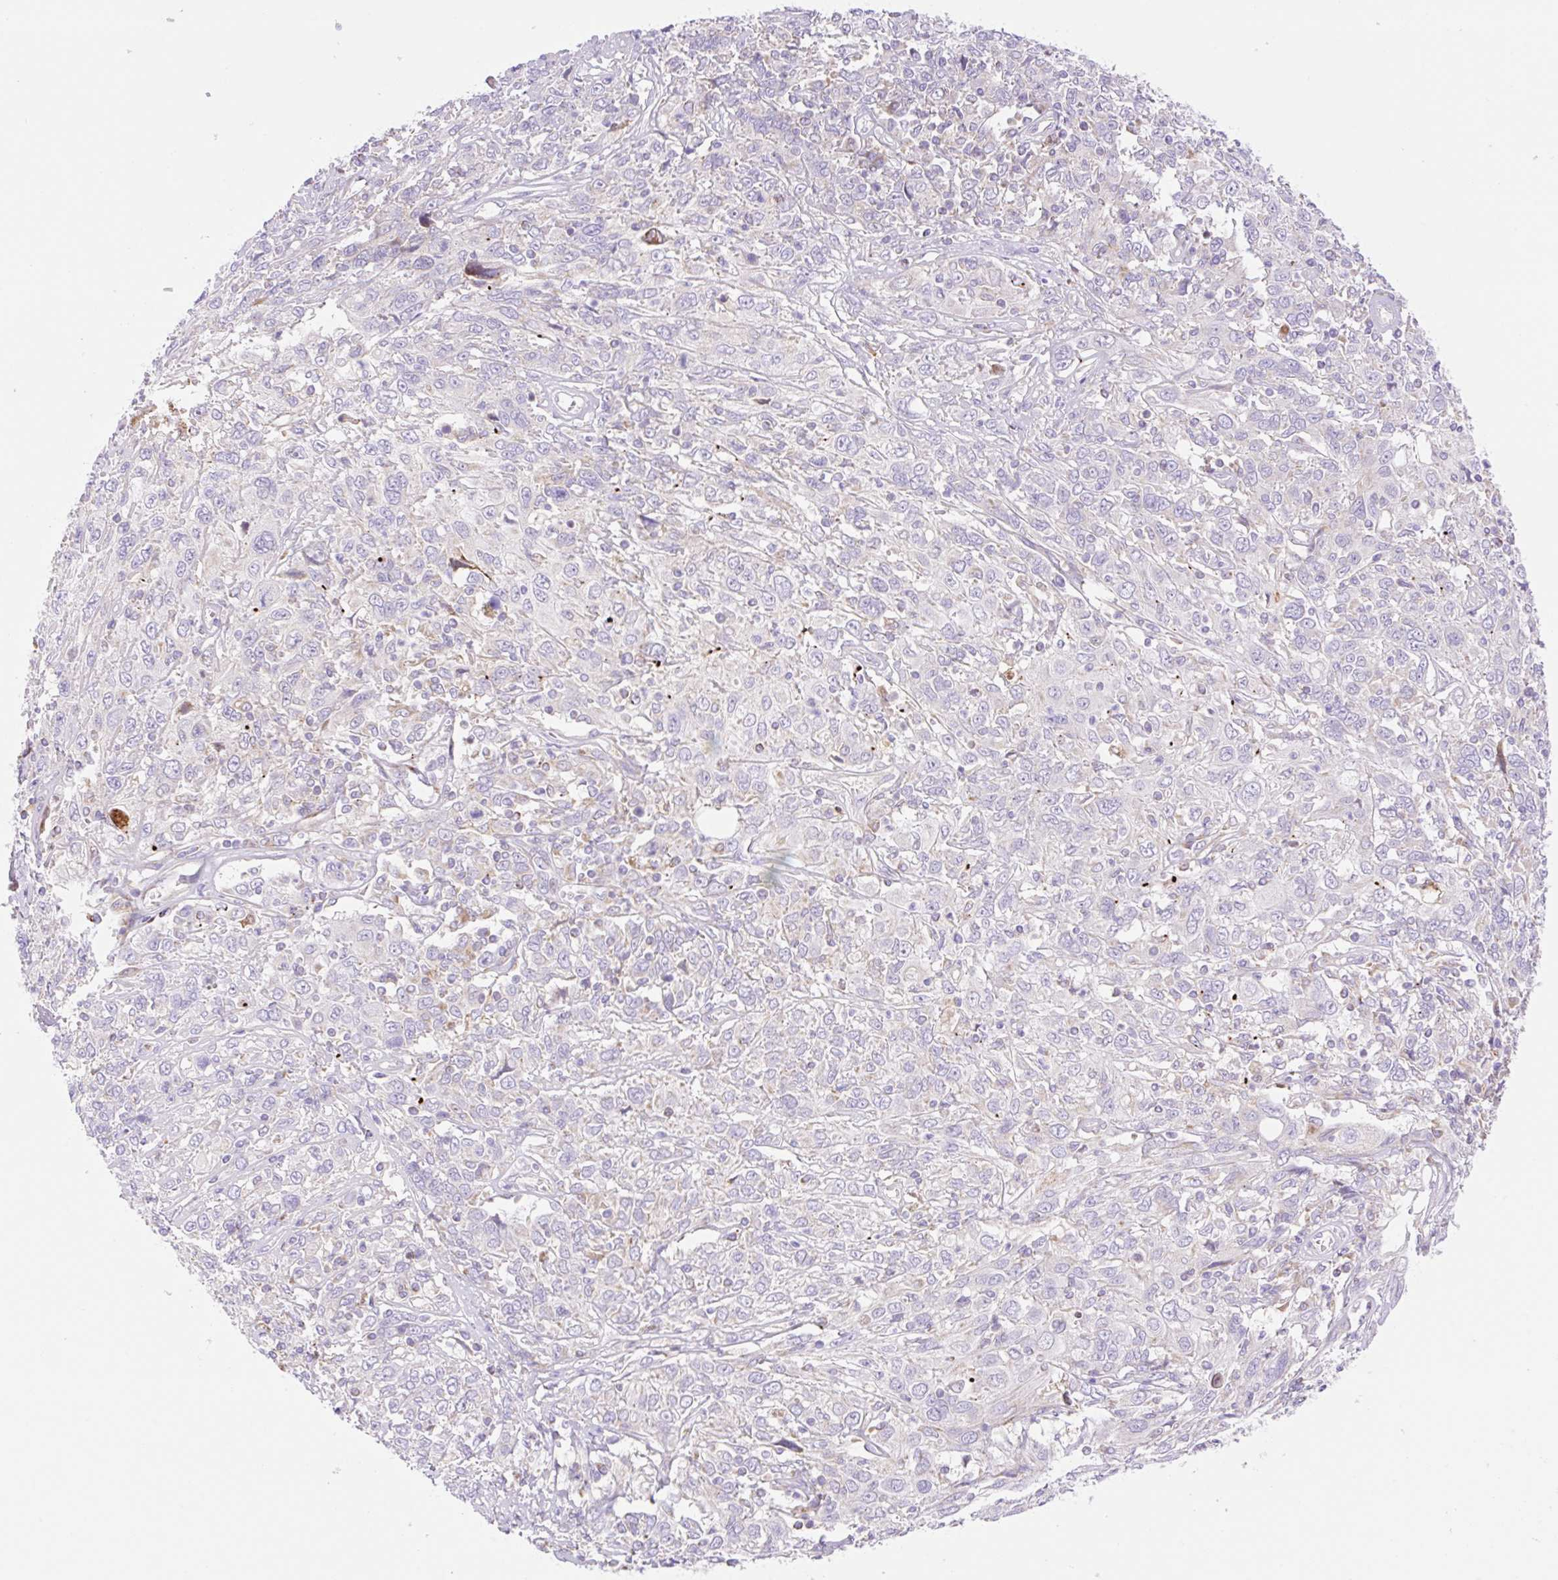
{"staining": {"intensity": "negative", "quantity": "none", "location": "none"}, "tissue": "cervical cancer", "cell_type": "Tumor cells", "image_type": "cancer", "snomed": [{"axis": "morphology", "description": "Squamous cell carcinoma, NOS"}, {"axis": "topography", "description": "Cervix"}], "caption": "IHC image of neoplastic tissue: human cervical squamous cell carcinoma stained with DAB displays no significant protein expression in tumor cells.", "gene": "ETNK2", "patient": {"sex": "female", "age": 46}}